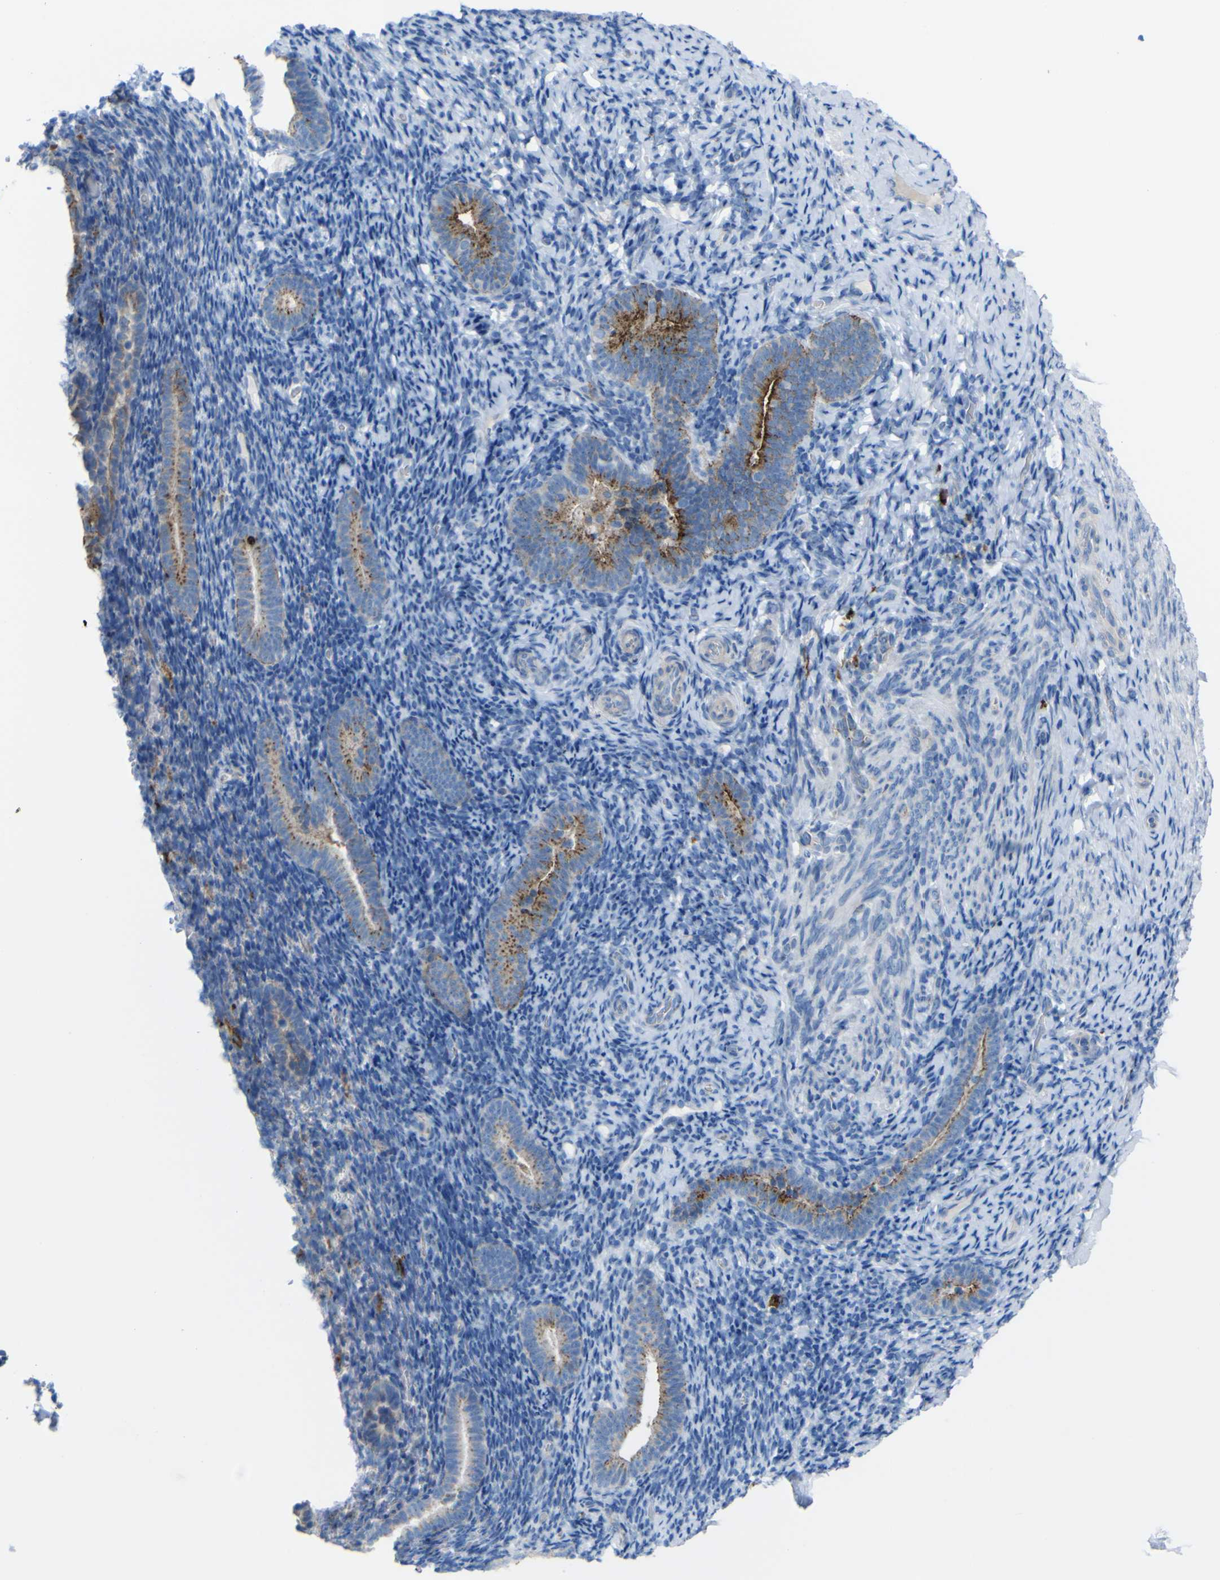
{"staining": {"intensity": "negative", "quantity": "none", "location": "none"}, "tissue": "endometrium", "cell_type": "Cells in endometrial stroma", "image_type": "normal", "snomed": [{"axis": "morphology", "description": "Normal tissue, NOS"}, {"axis": "topography", "description": "Endometrium"}], "caption": "The photomicrograph displays no significant expression in cells in endometrial stroma of endometrium. (DAB IHC visualized using brightfield microscopy, high magnification).", "gene": "CST3", "patient": {"sex": "female", "age": 51}}